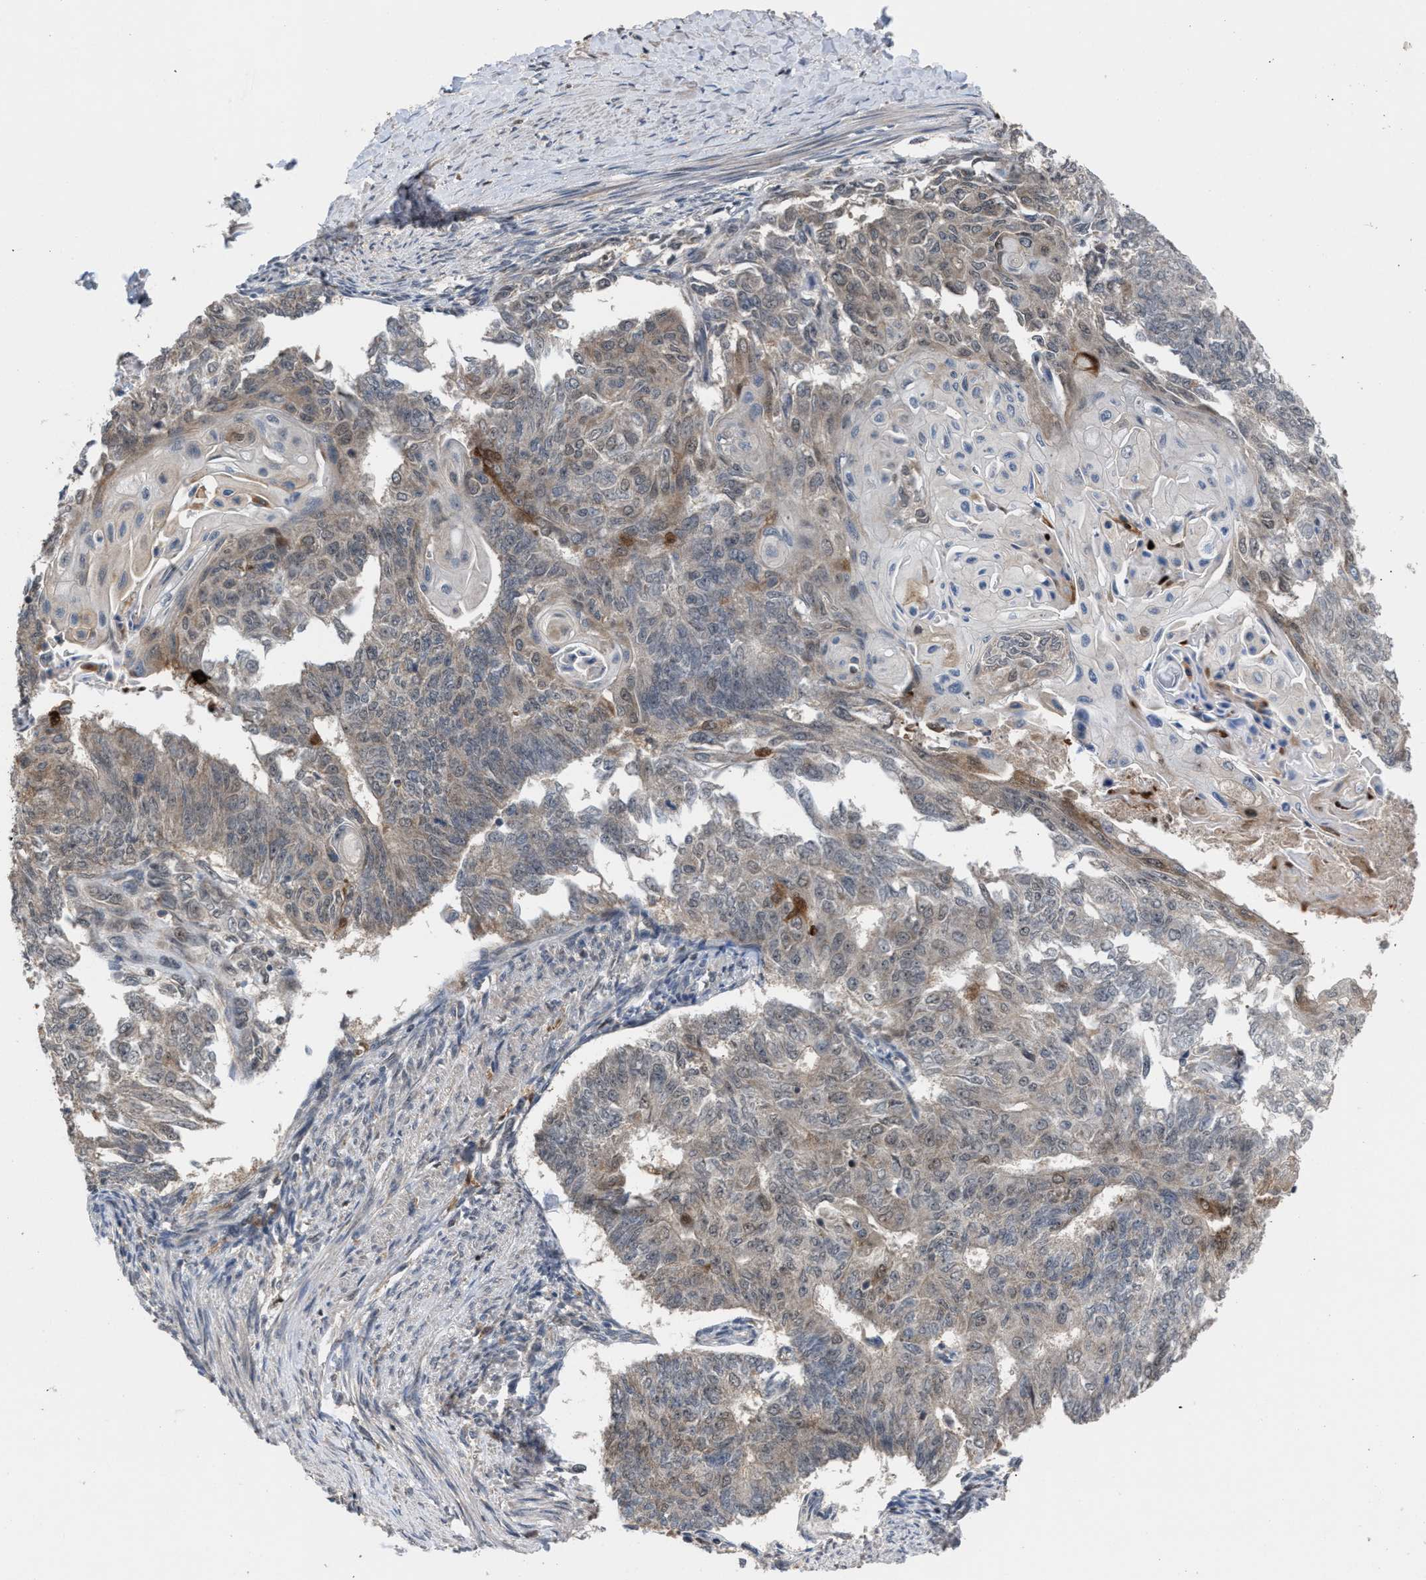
{"staining": {"intensity": "weak", "quantity": "<25%", "location": "cytoplasmic/membranous"}, "tissue": "endometrial cancer", "cell_type": "Tumor cells", "image_type": "cancer", "snomed": [{"axis": "morphology", "description": "Adenocarcinoma, NOS"}, {"axis": "topography", "description": "Endometrium"}], "caption": "IHC photomicrograph of neoplastic tissue: endometrial cancer stained with DAB reveals no significant protein expression in tumor cells.", "gene": "C9orf78", "patient": {"sex": "female", "age": 32}}